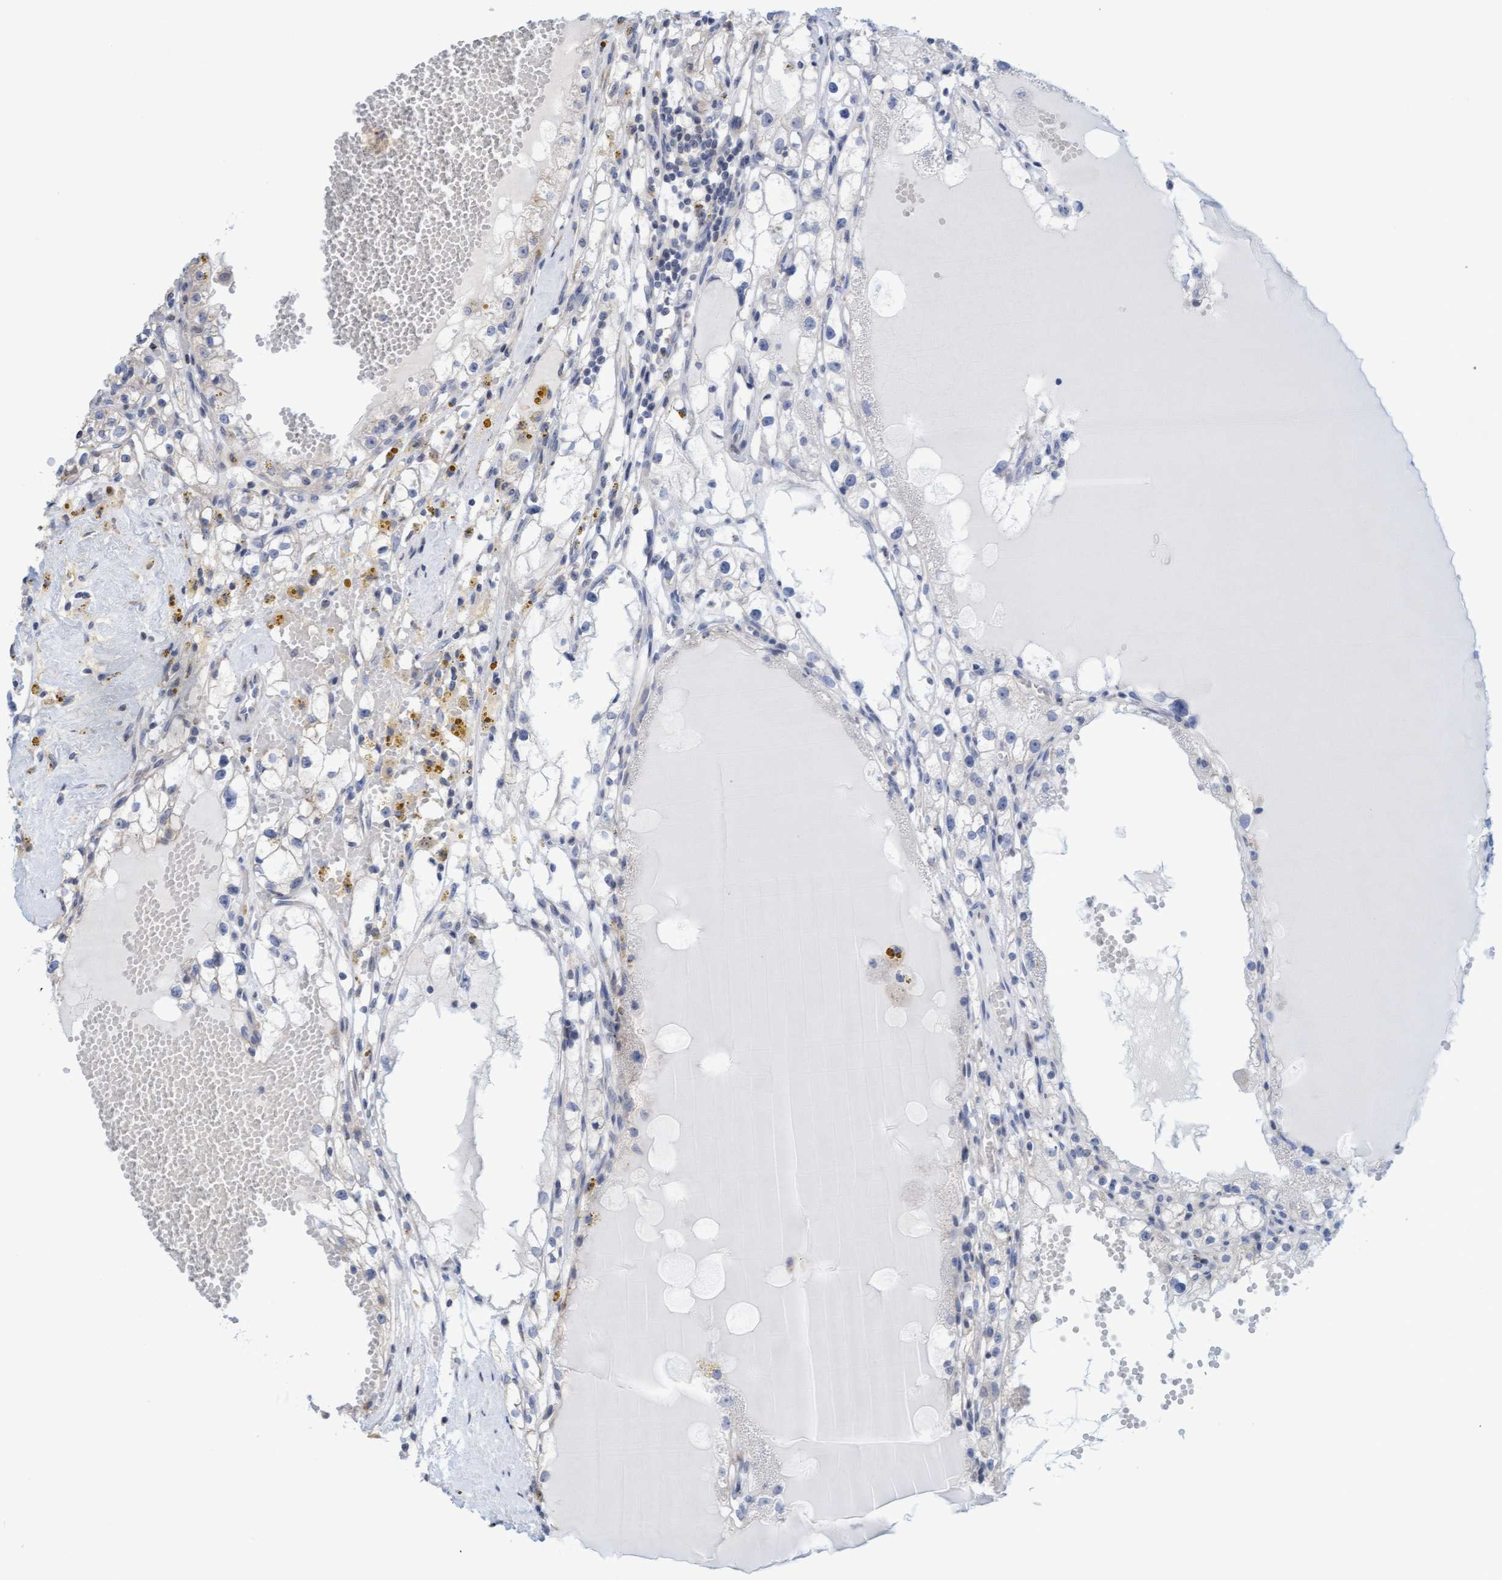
{"staining": {"intensity": "negative", "quantity": "none", "location": "none"}, "tissue": "renal cancer", "cell_type": "Tumor cells", "image_type": "cancer", "snomed": [{"axis": "morphology", "description": "Adenocarcinoma, NOS"}, {"axis": "topography", "description": "Kidney"}], "caption": "Tumor cells are negative for protein expression in human renal adenocarcinoma. Nuclei are stained in blue.", "gene": "SLC28A3", "patient": {"sex": "male", "age": 56}}